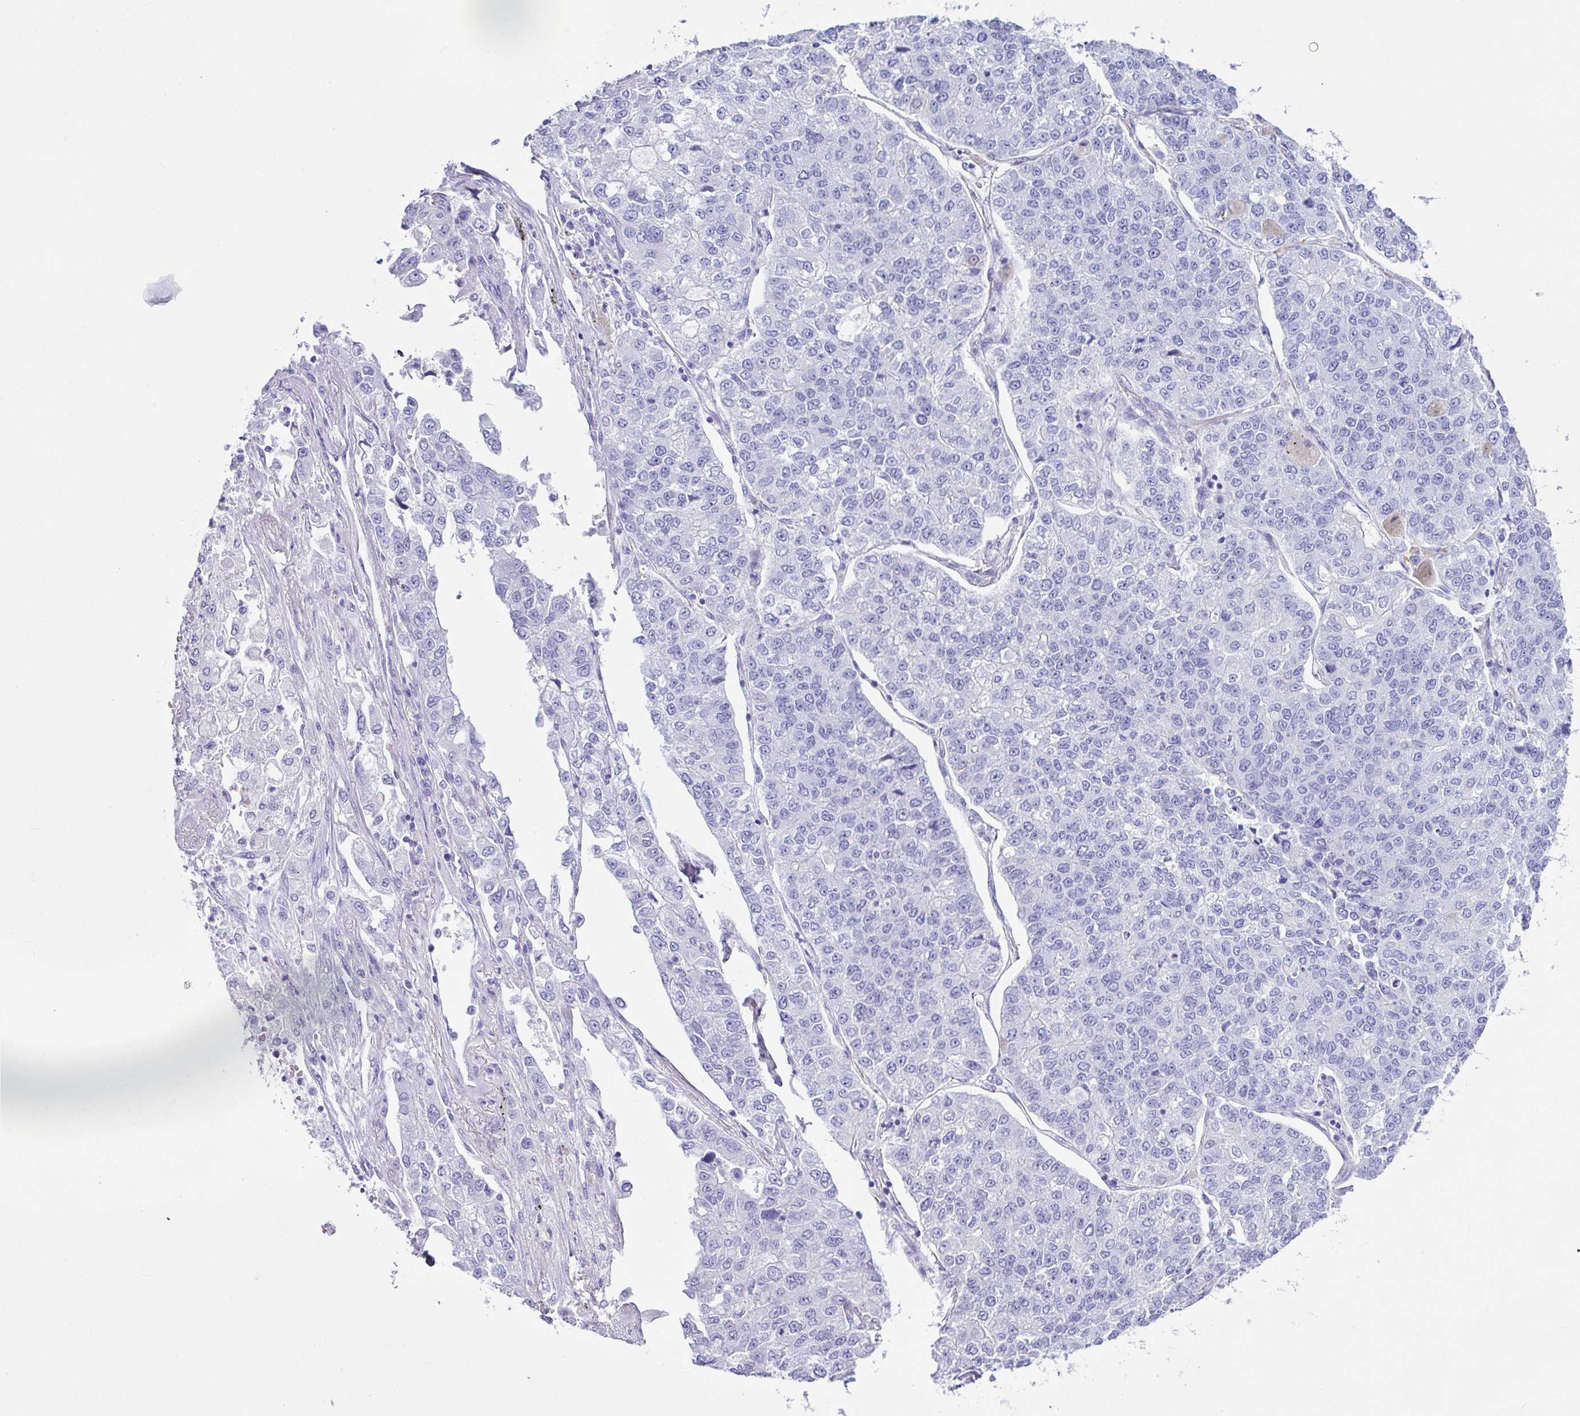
{"staining": {"intensity": "negative", "quantity": "none", "location": "none"}, "tissue": "lung cancer", "cell_type": "Tumor cells", "image_type": "cancer", "snomed": [{"axis": "morphology", "description": "Adenocarcinoma, NOS"}, {"axis": "topography", "description": "Lung"}], "caption": "An immunohistochemistry photomicrograph of lung cancer (adenocarcinoma) is shown. There is no staining in tumor cells of lung cancer (adenocarcinoma). (IHC, brightfield microscopy, high magnification).", "gene": "LGALS4", "patient": {"sex": "male", "age": 49}}